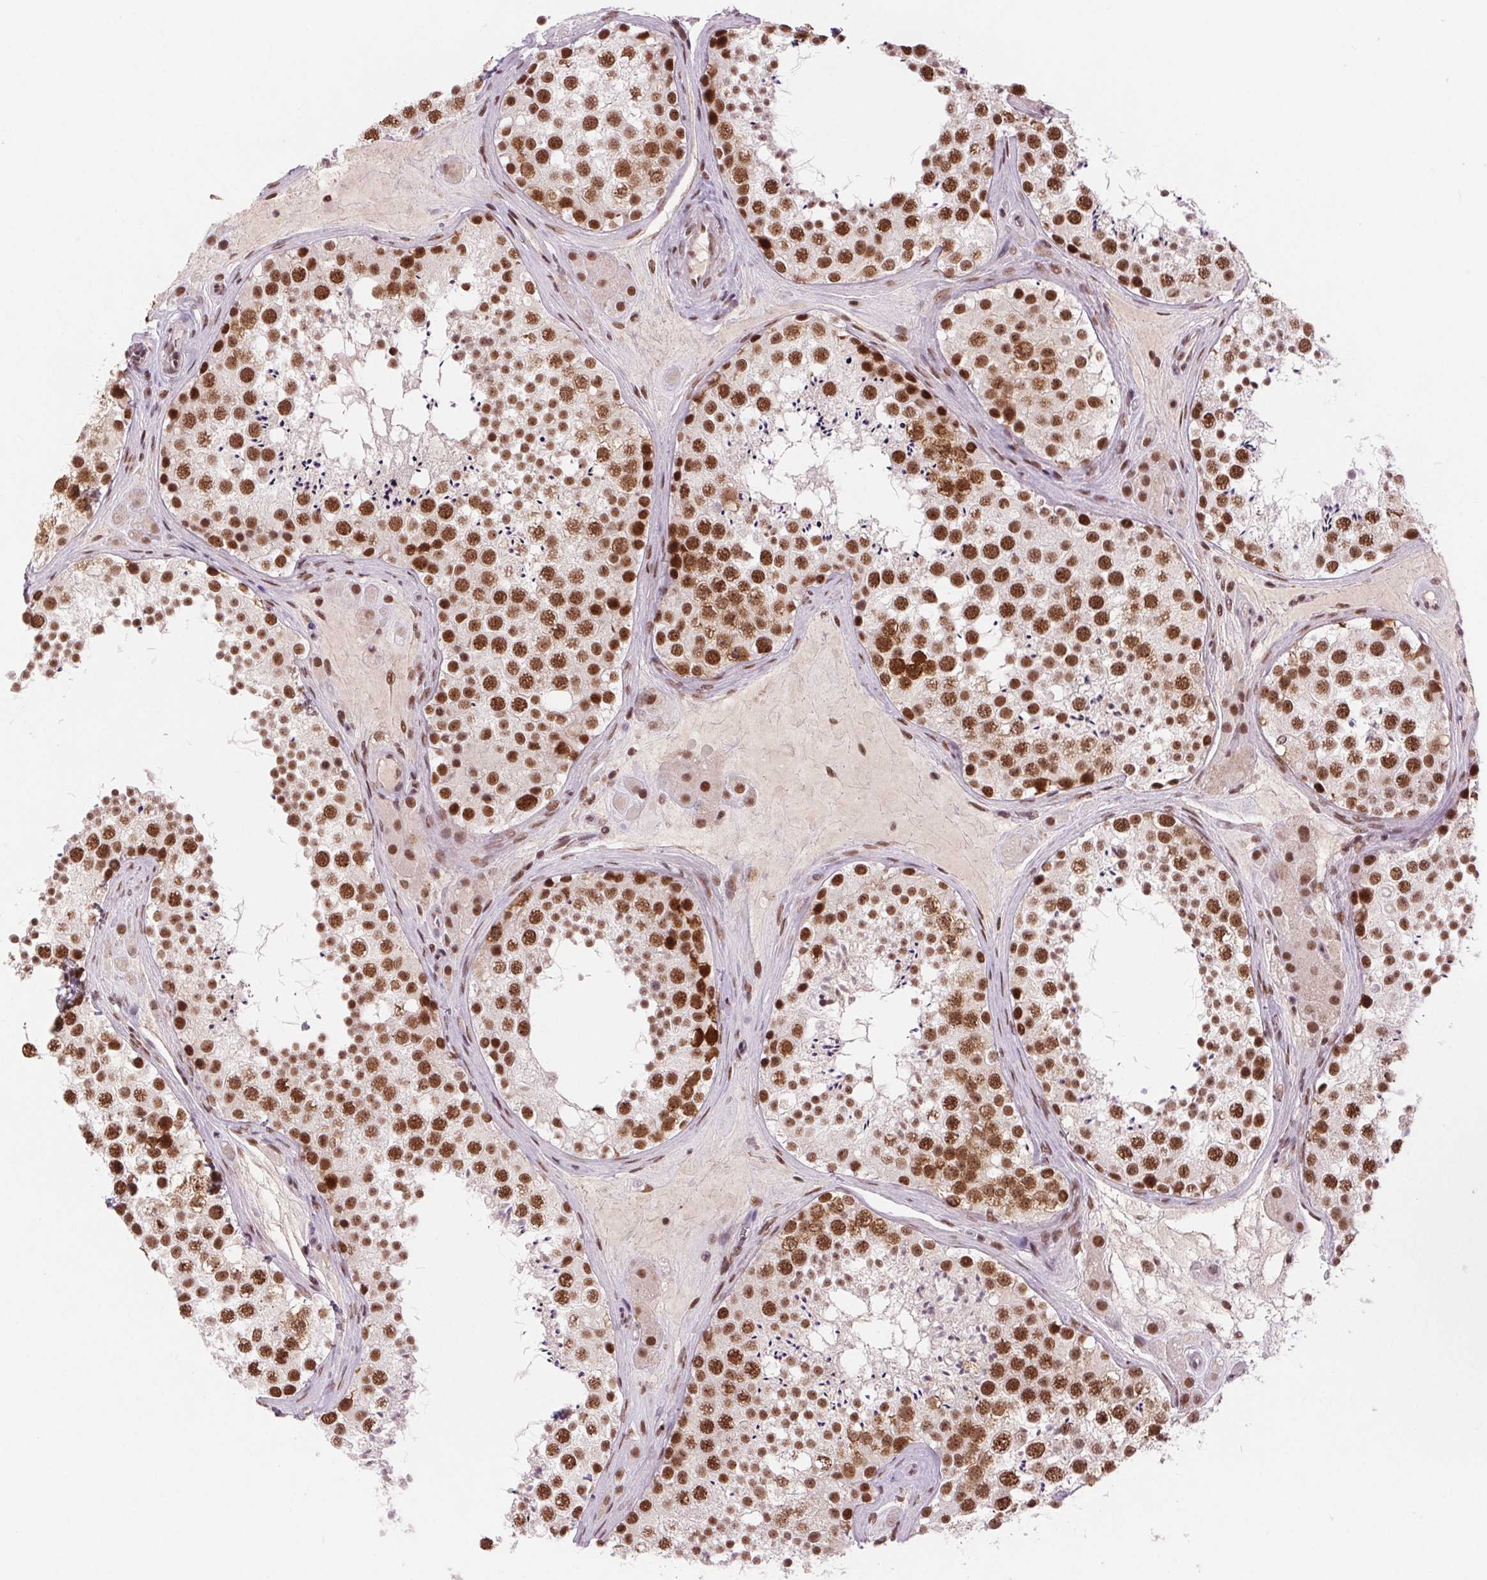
{"staining": {"intensity": "strong", "quantity": ">75%", "location": "nuclear"}, "tissue": "testis", "cell_type": "Cells in seminiferous ducts", "image_type": "normal", "snomed": [{"axis": "morphology", "description": "Normal tissue, NOS"}, {"axis": "topography", "description": "Testis"}], "caption": "The image reveals immunohistochemical staining of benign testis. There is strong nuclear positivity is identified in approximately >75% of cells in seminiferous ducts.", "gene": "CD2BP2", "patient": {"sex": "male", "age": 41}}